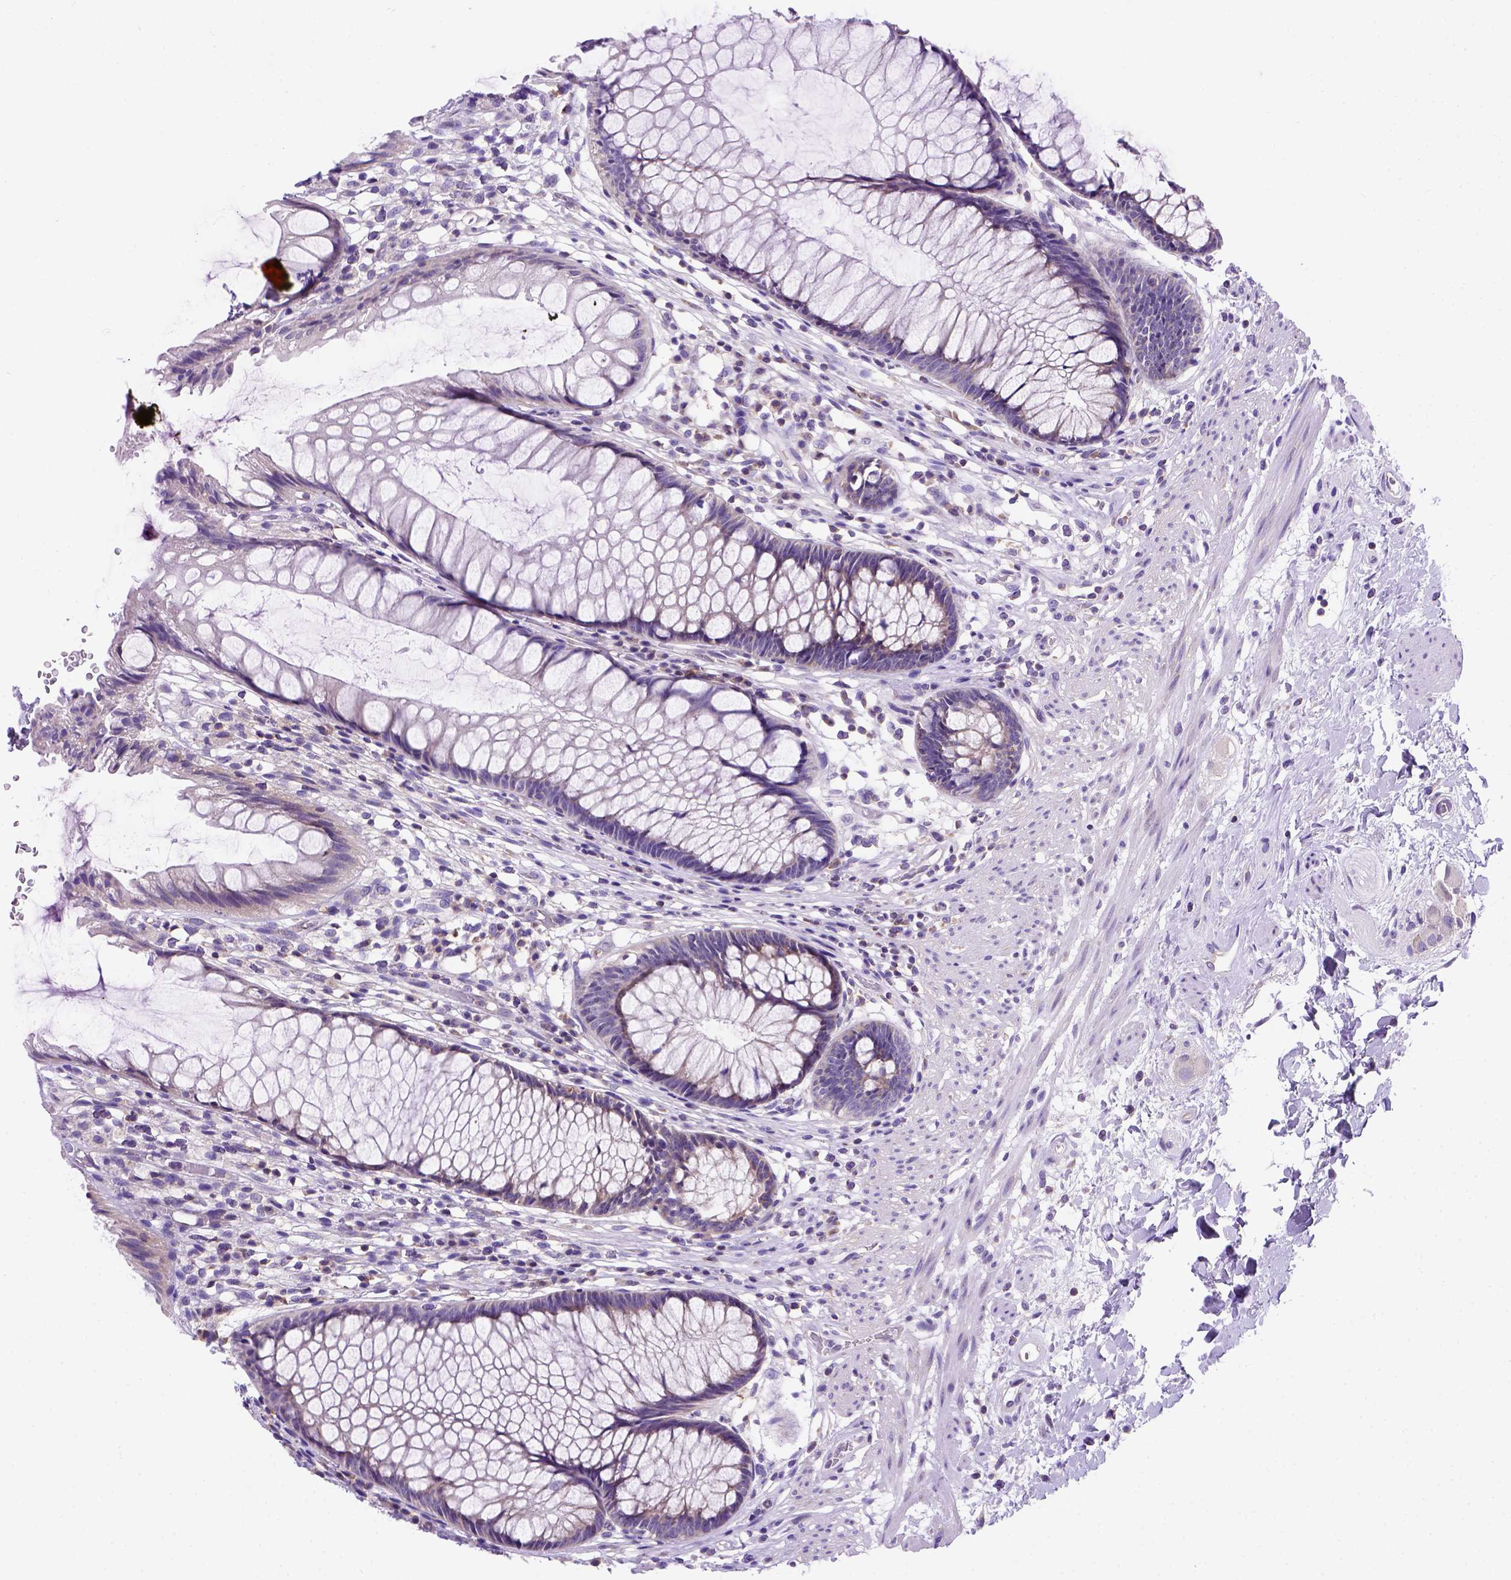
{"staining": {"intensity": "weak", "quantity": "25%-75%", "location": "cytoplasmic/membranous"}, "tissue": "rectum", "cell_type": "Glandular cells", "image_type": "normal", "snomed": [{"axis": "morphology", "description": "Normal tissue, NOS"}, {"axis": "topography", "description": "Smooth muscle"}, {"axis": "topography", "description": "Rectum"}], "caption": "Weak cytoplasmic/membranous protein positivity is present in approximately 25%-75% of glandular cells in rectum. (brown staining indicates protein expression, while blue staining denotes nuclei).", "gene": "FOXI1", "patient": {"sex": "male", "age": 53}}